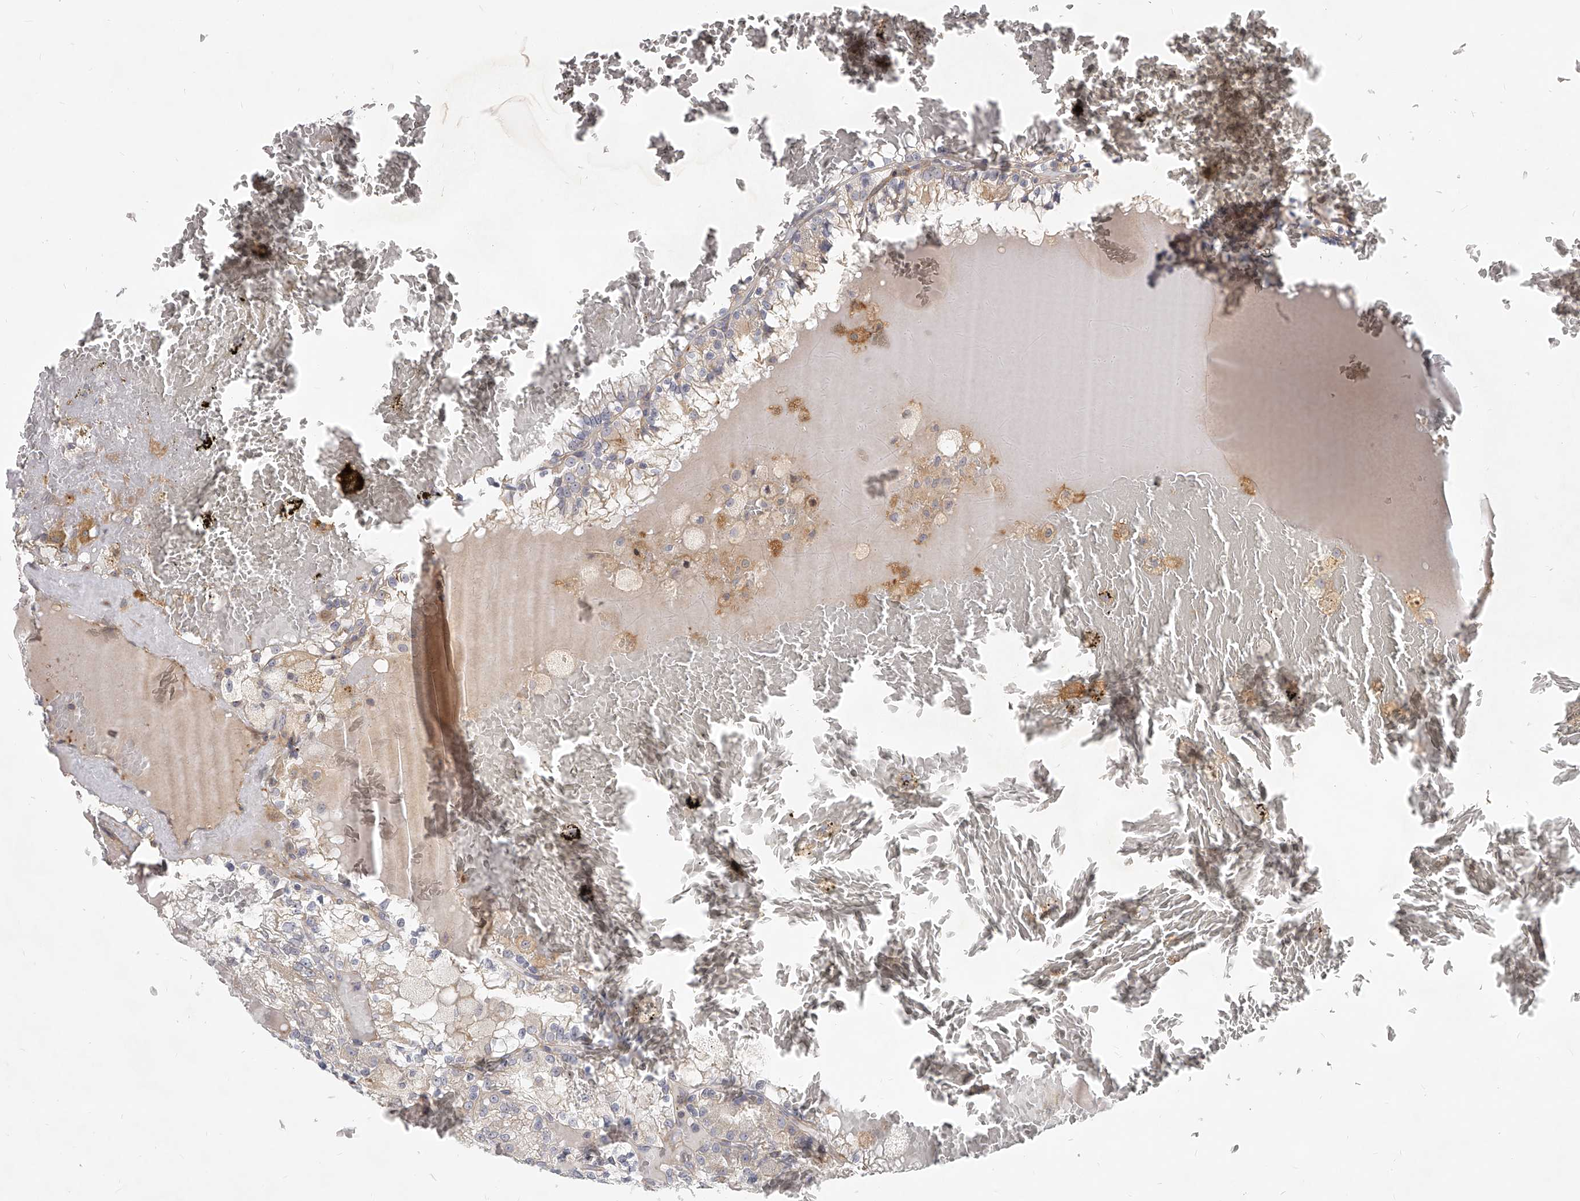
{"staining": {"intensity": "negative", "quantity": "none", "location": "none"}, "tissue": "renal cancer", "cell_type": "Tumor cells", "image_type": "cancer", "snomed": [{"axis": "morphology", "description": "Adenocarcinoma, NOS"}, {"axis": "topography", "description": "Kidney"}], "caption": "Immunohistochemical staining of human renal adenocarcinoma displays no significant staining in tumor cells.", "gene": "SLC37A1", "patient": {"sex": "female", "age": 56}}